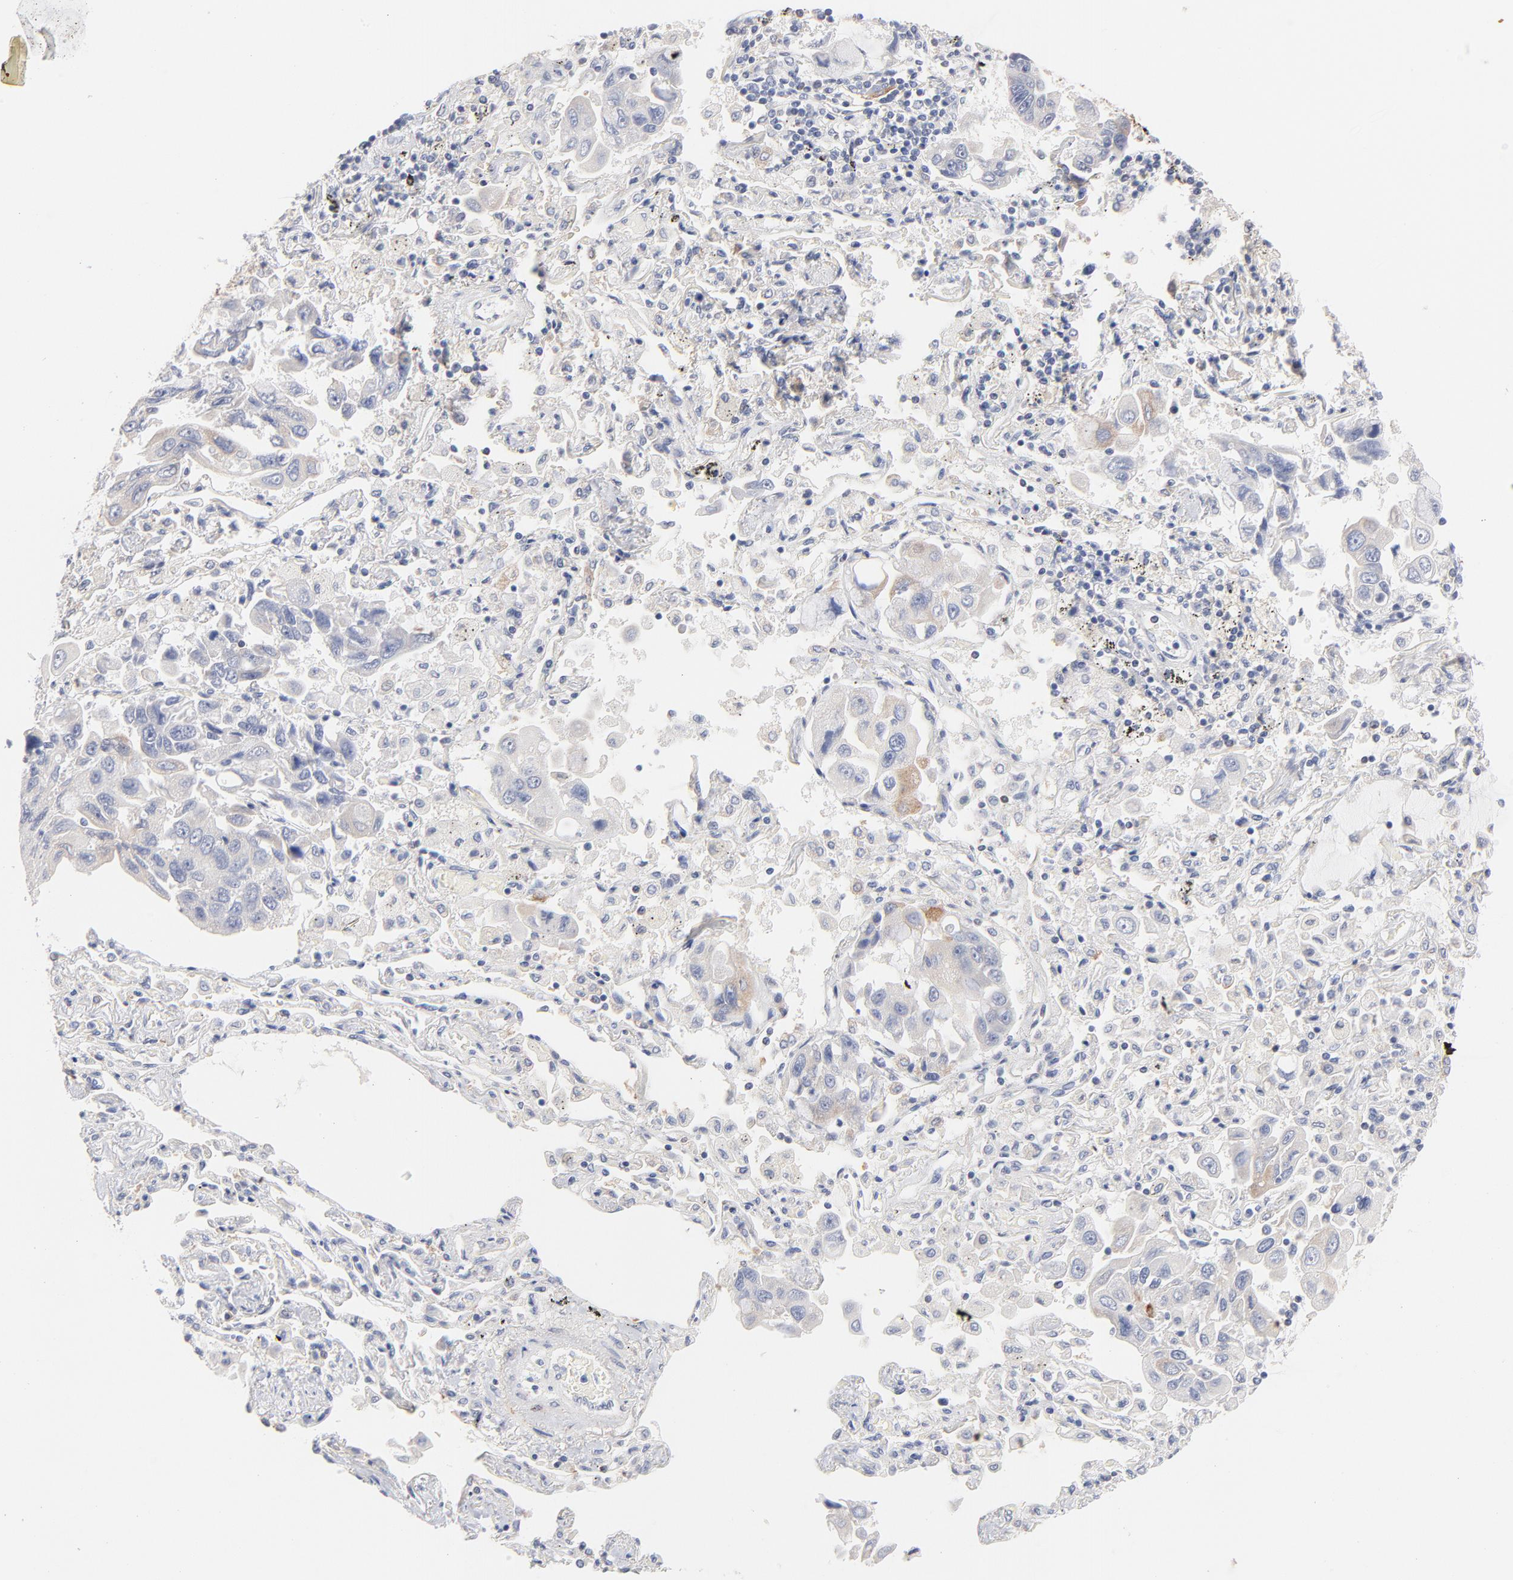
{"staining": {"intensity": "strong", "quantity": "<25%", "location": "cytoplasmic/membranous"}, "tissue": "lung cancer", "cell_type": "Tumor cells", "image_type": "cancer", "snomed": [{"axis": "morphology", "description": "Adenocarcinoma, NOS"}, {"axis": "topography", "description": "Lung"}], "caption": "Human lung adenocarcinoma stained with a protein marker displays strong staining in tumor cells.", "gene": "MID1", "patient": {"sex": "male", "age": 64}}